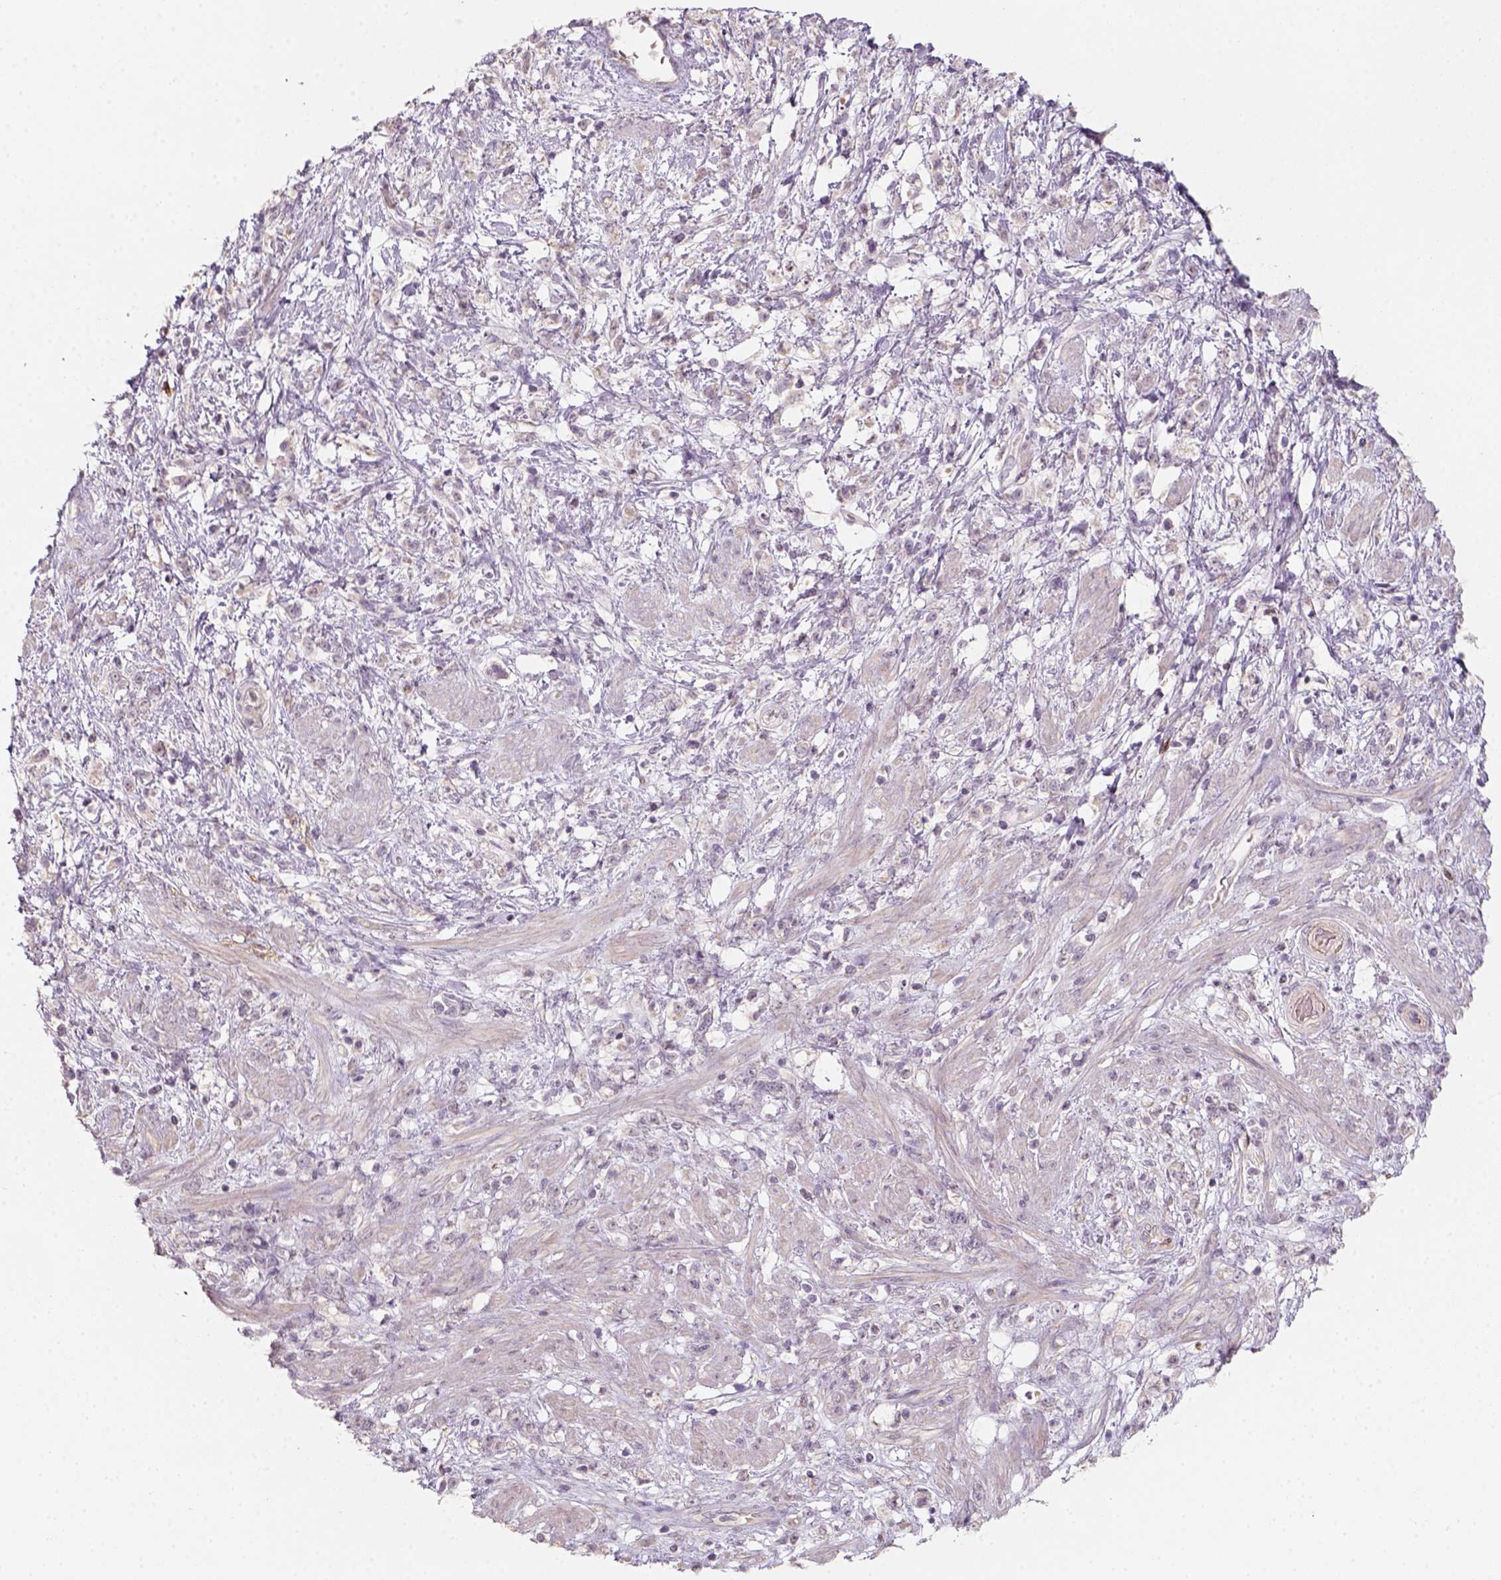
{"staining": {"intensity": "weak", "quantity": "<25%", "location": "cytoplasmic/membranous"}, "tissue": "stomach cancer", "cell_type": "Tumor cells", "image_type": "cancer", "snomed": [{"axis": "morphology", "description": "Adenocarcinoma, NOS"}, {"axis": "topography", "description": "Stomach"}], "caption": "Immunohistochemistry (IHC) photomicrograph of human stomach cancer stained for a protein (brown), which shows no staining in tumor cells. (Immunohistochemistry, brightfield microscopy, high magnification).", "gene": "AQP9", "patient": {"sex": "female", "age": 60}}